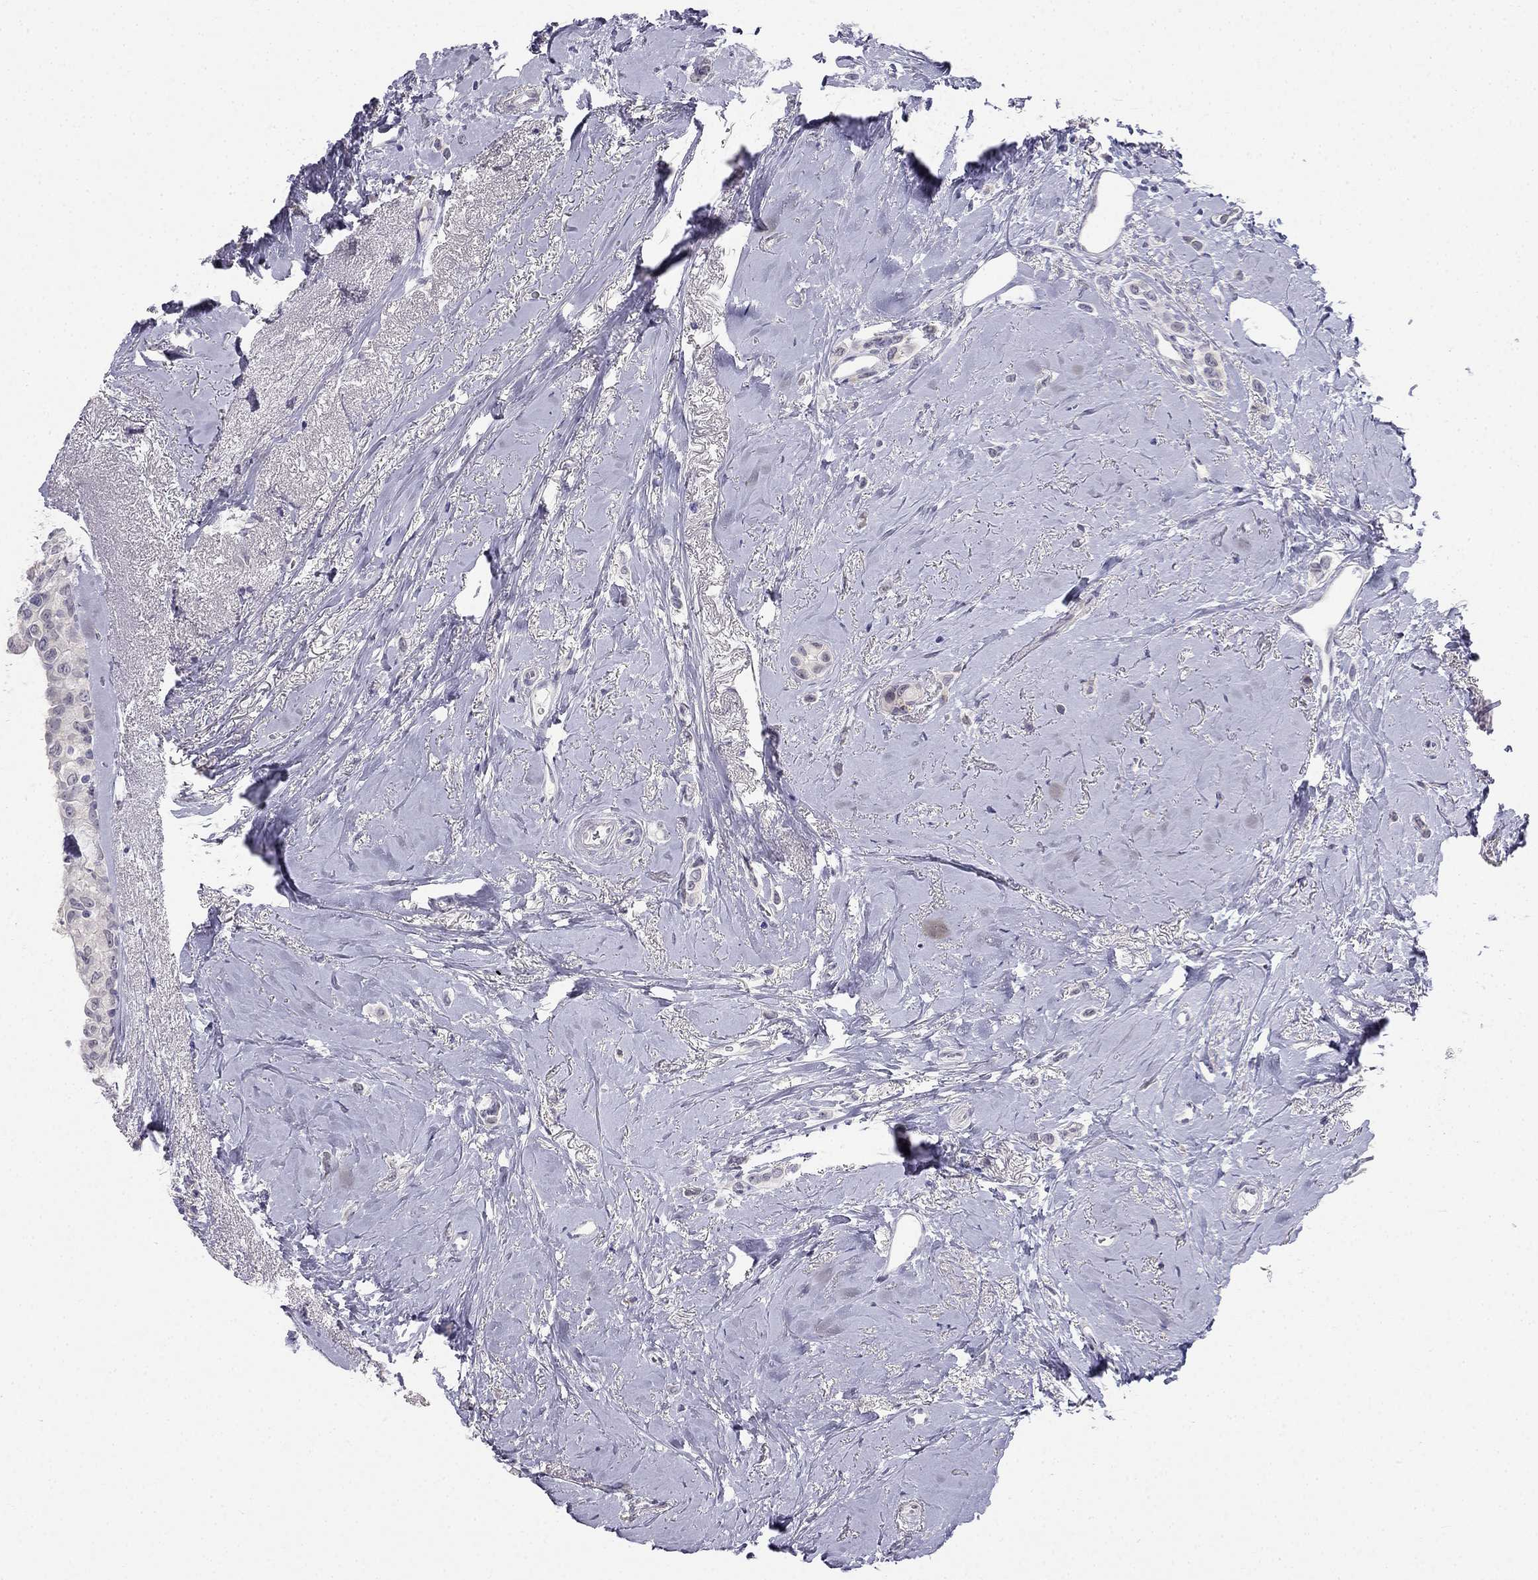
{"staining": {"intensity": "weak", "quantity": "<25%", "location": "cytoplasmic/membranous"}, "tissue": "breast cancer", "cell_type": "Tumor cells", "image_type": "cancer", "snomed": [{"axis": "morphology", "description": "Lobular carcinoma"}, {"axis": "topography", "description": "Breast"}], "caption": "Tumor cells are negative for brown protein staining in breast lobular carcinoma.", "gene": "C16orf89", "patient": {"sex": "female", "age": 66}}